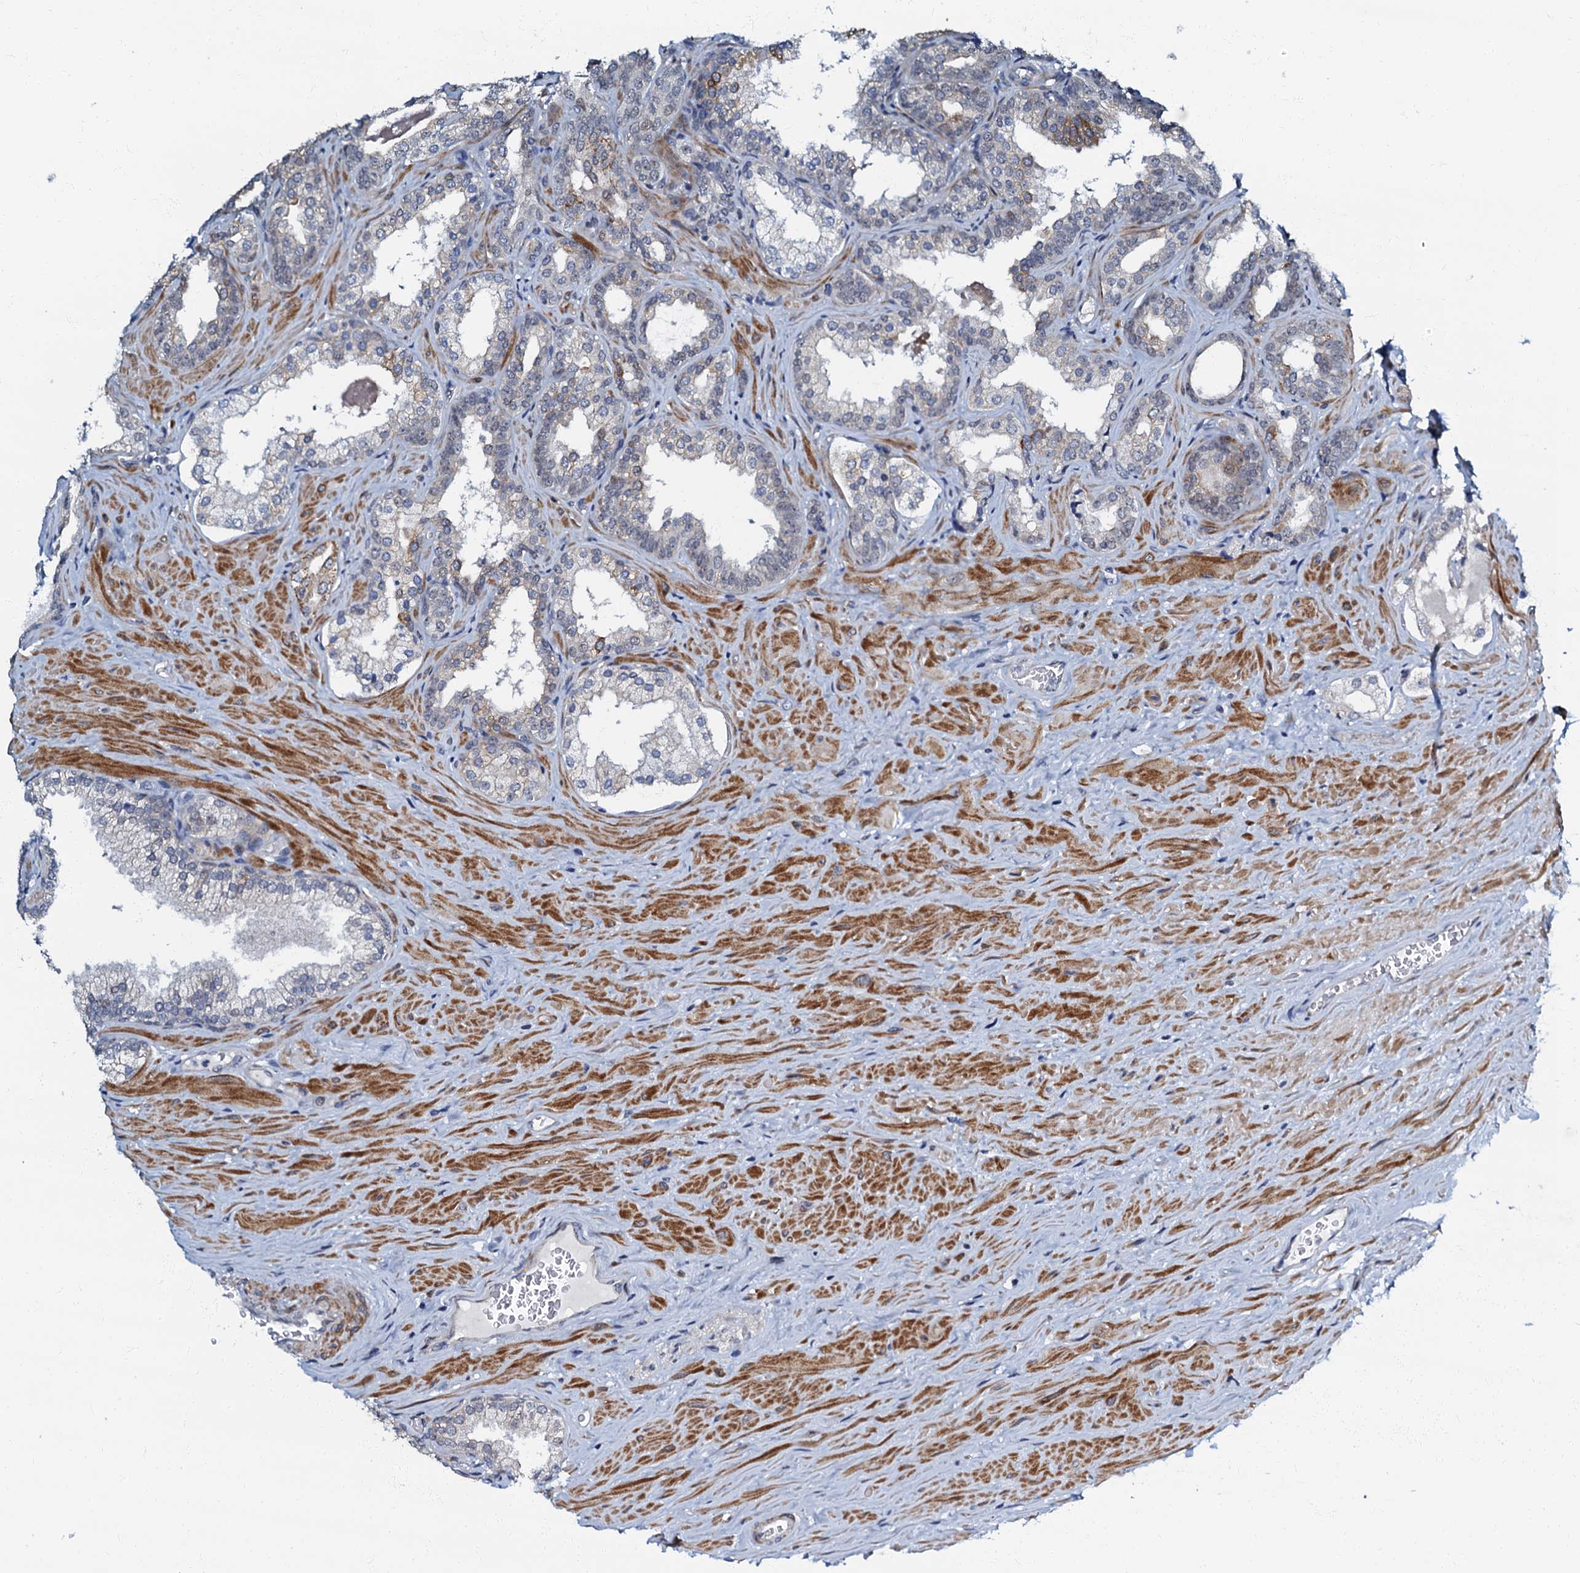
{"staining": {"intensity": "negative", "quantity": "none", "location": "none"}, "tissue": "prostate cancer", "cell_type": "Tumor cells", "image_type": "cancer", "snomed": [{"axis": "morphology", "description": "Adenocarcinoma, High grade"}, {"axis": "topography", "description": "Prostate"}], "caption": "DAB immunohistochemical staining of prostate adenocarcinoma (high-grade) shows no significant expression in tumor cells. (Stains: DAB (3,3'-diaminobenzidine) immunohistochemistry (IHC) with hematoxylin counter stain, Microscopy: brightfield microscopy at high magnification).", "gene": "OLAH", "patient": {"sex": "male", "age": 64}}